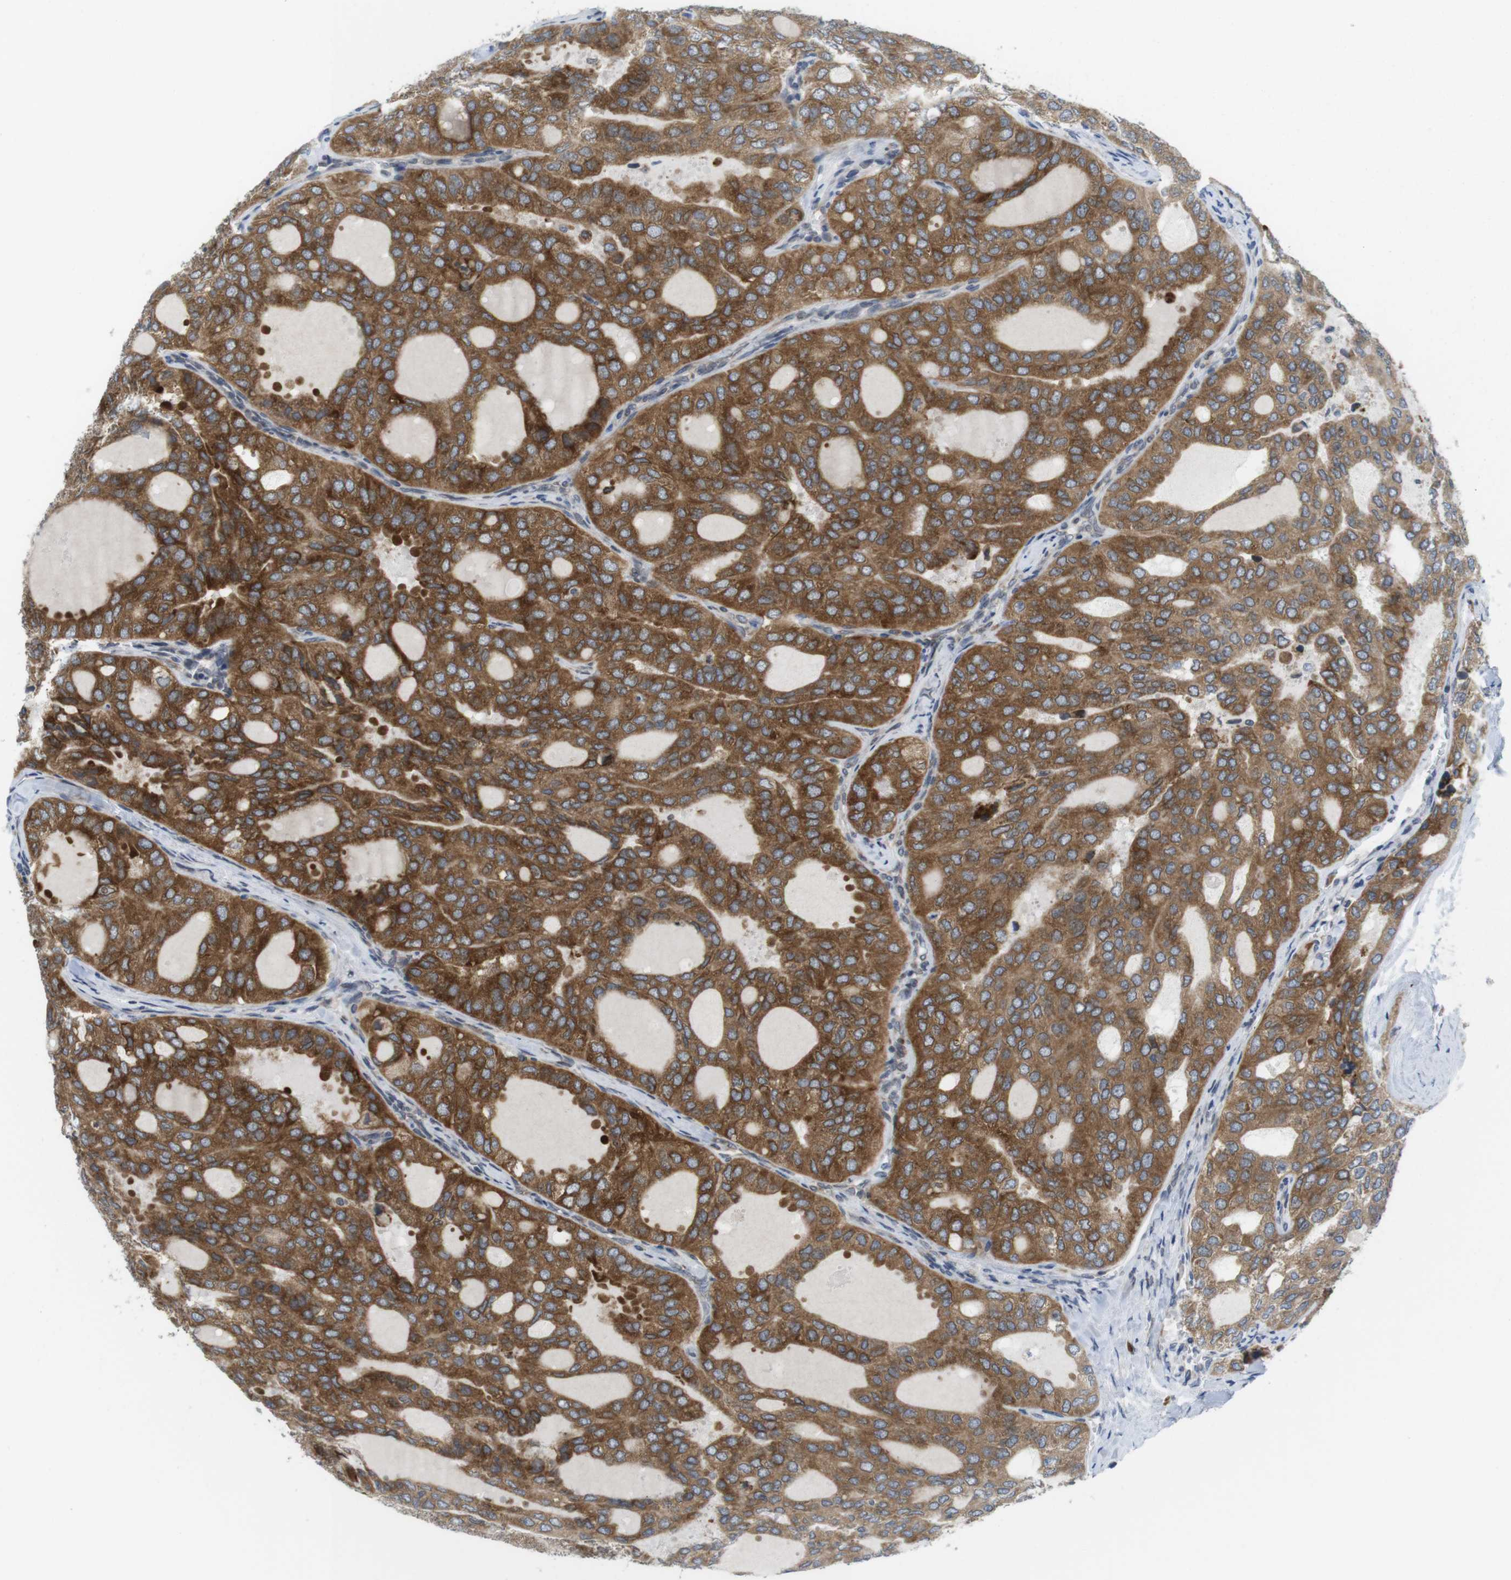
{"staining": {"intensity": "moderate", "quantity": ">75%", "location": "cytoplasmic/membranous"}, "tissue": "thyroid cancer", "cell_type": "Tumor cells", "image_type": "cancer", "snomed": [{"axis": "morphology", "description": "Follicular adenoma carcinoma, NOS"}, {"axis": "topography", "description": "Thyroid gland"}], "caption": "Human thyroid cancer stained with a protein marker shows moderate staining in tumor cells.", "gene": "ERGIC3", "patient": {"sex": "male", "age": 75}}